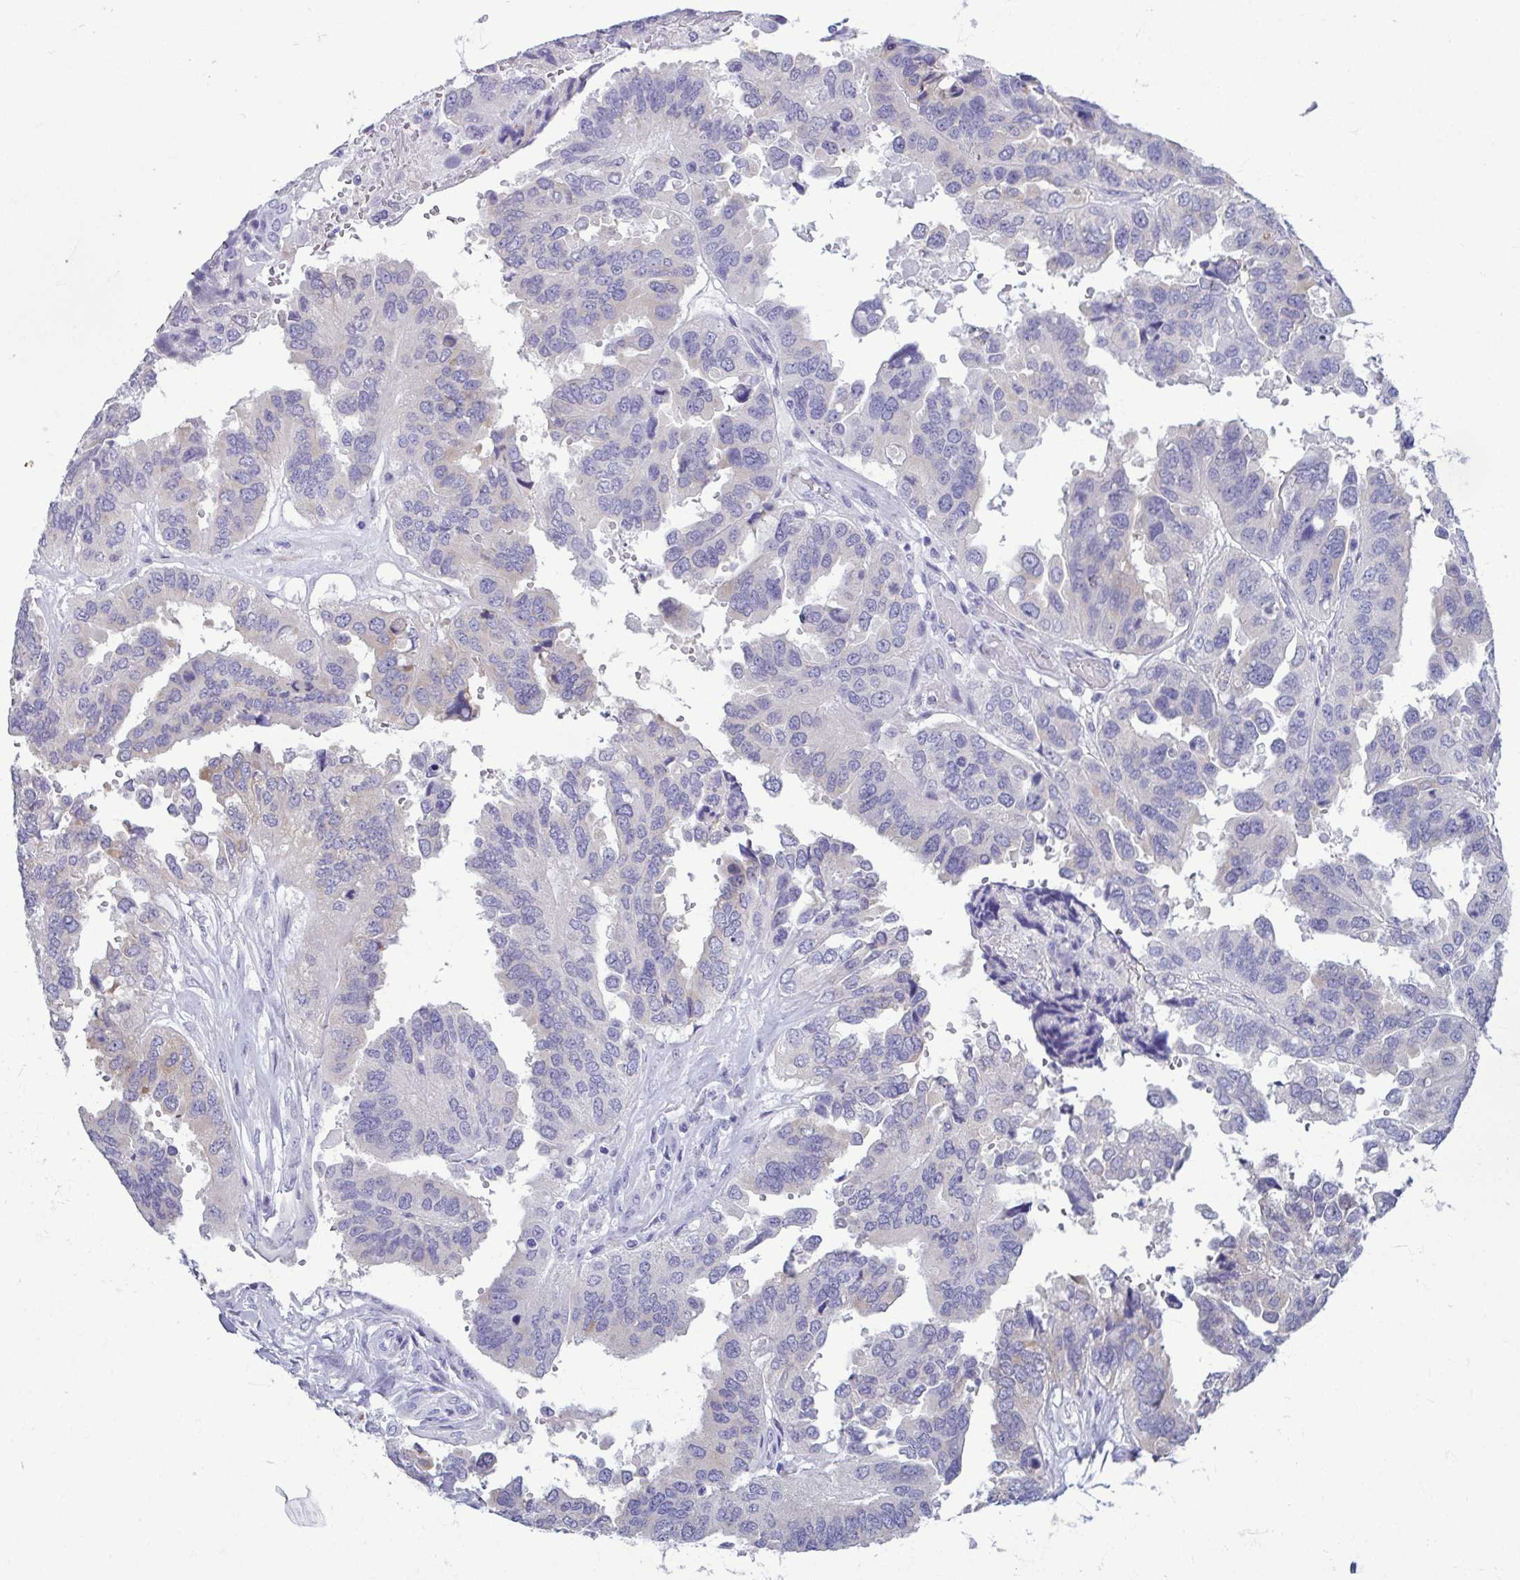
{"staining": {"intensity": "negative", "quantity": "none", "location": "none"}, "tissue": "ovarian cancer", "cell_type": "Tumor cells", "image_type": "cancer", "snomed": [{"axis": "morphology", "description": "Cystadenocarcinoma, serous, NOS"}, {"axis": "topography", "description": "Ovary"}], "caption": "This is an IHC photomicrograph of human ovarian serous cystadenocarcinoma. There is no staining in tumor cells.", "gene": "SERPINI1", "patient": {"sex": "female", "age": 79}}